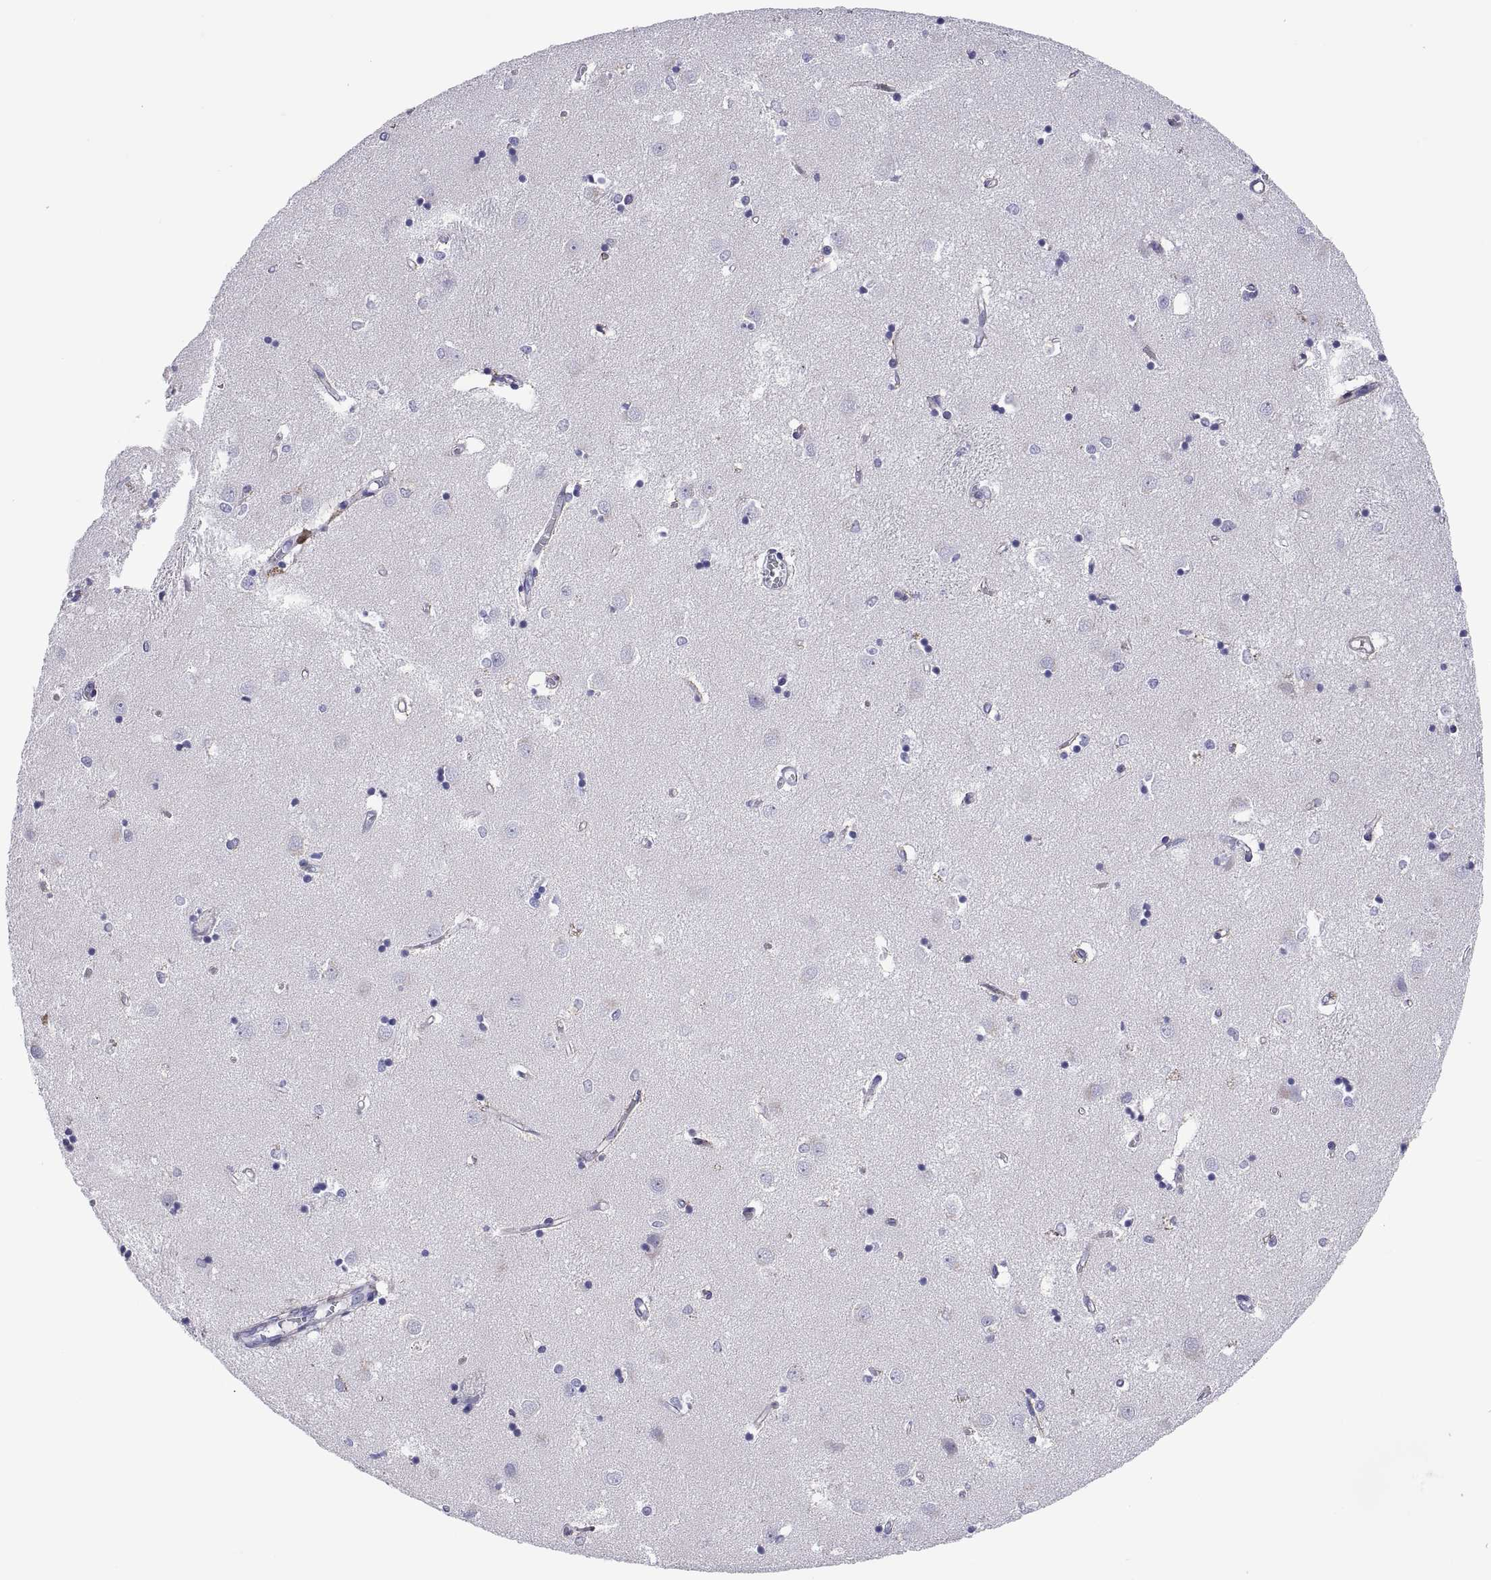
{"staining": {"intensity": "negative", "quantity": "none", "location": "none"}, "tissue": "caudate", "cell_type": "Glial cells", "image_type": "normal", "snomed": [{"axis": "morphology", "description": "Normal tissue, NOS"}, {"axis": "topography", "description": "Lateral ventricle wall"}], "caption": "Image shows no significant protein positivity in glial cells of benign caudate.", "gene": "CHCT1", "patient": {"sex": "male", "age": 54}}